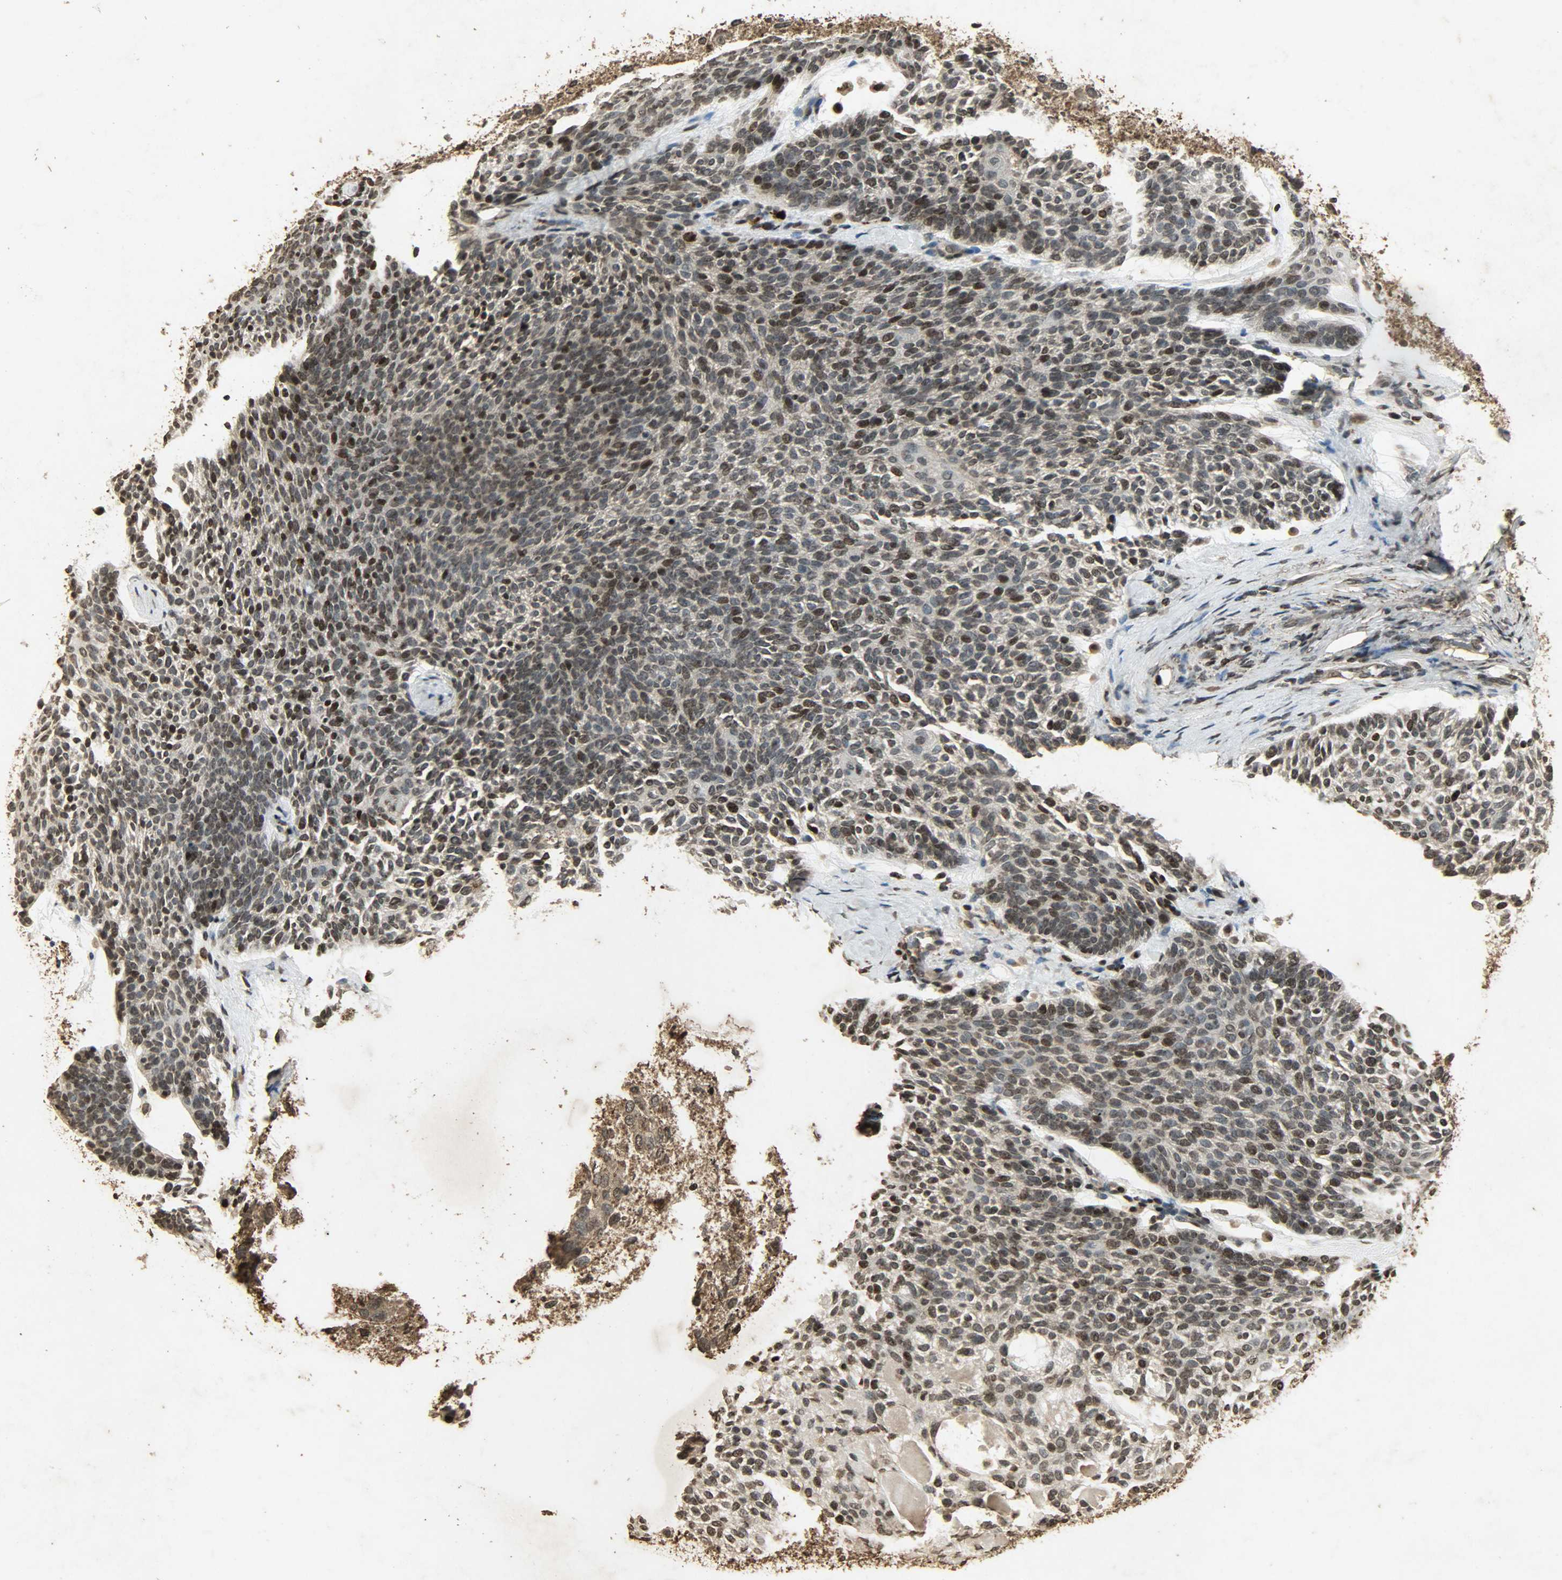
{"staining": {"intensity": "strong", "quantity": ">75%", "location": "cytoplasmic/membranous,nuclear"}, "tissue": "skin cancer", "cell_type": "Tumor cells", "image_type": "cancer", "snomed": [{"axis": "morphology", "description": "Normal tissue, NOS"}, {"axis": "morphology", "description": "Basal cell carcinoma"}, {"axis": "topography", "description": "Skin"}], "caption": "A brown stain labels strong cytoplasmic/membranous and nuclear staining of a protein in human skin cancer (basal cell carcinoma) tumor cells.", "gene": "PPP3R1", "patient": {"sex": "female", "age": 70}}